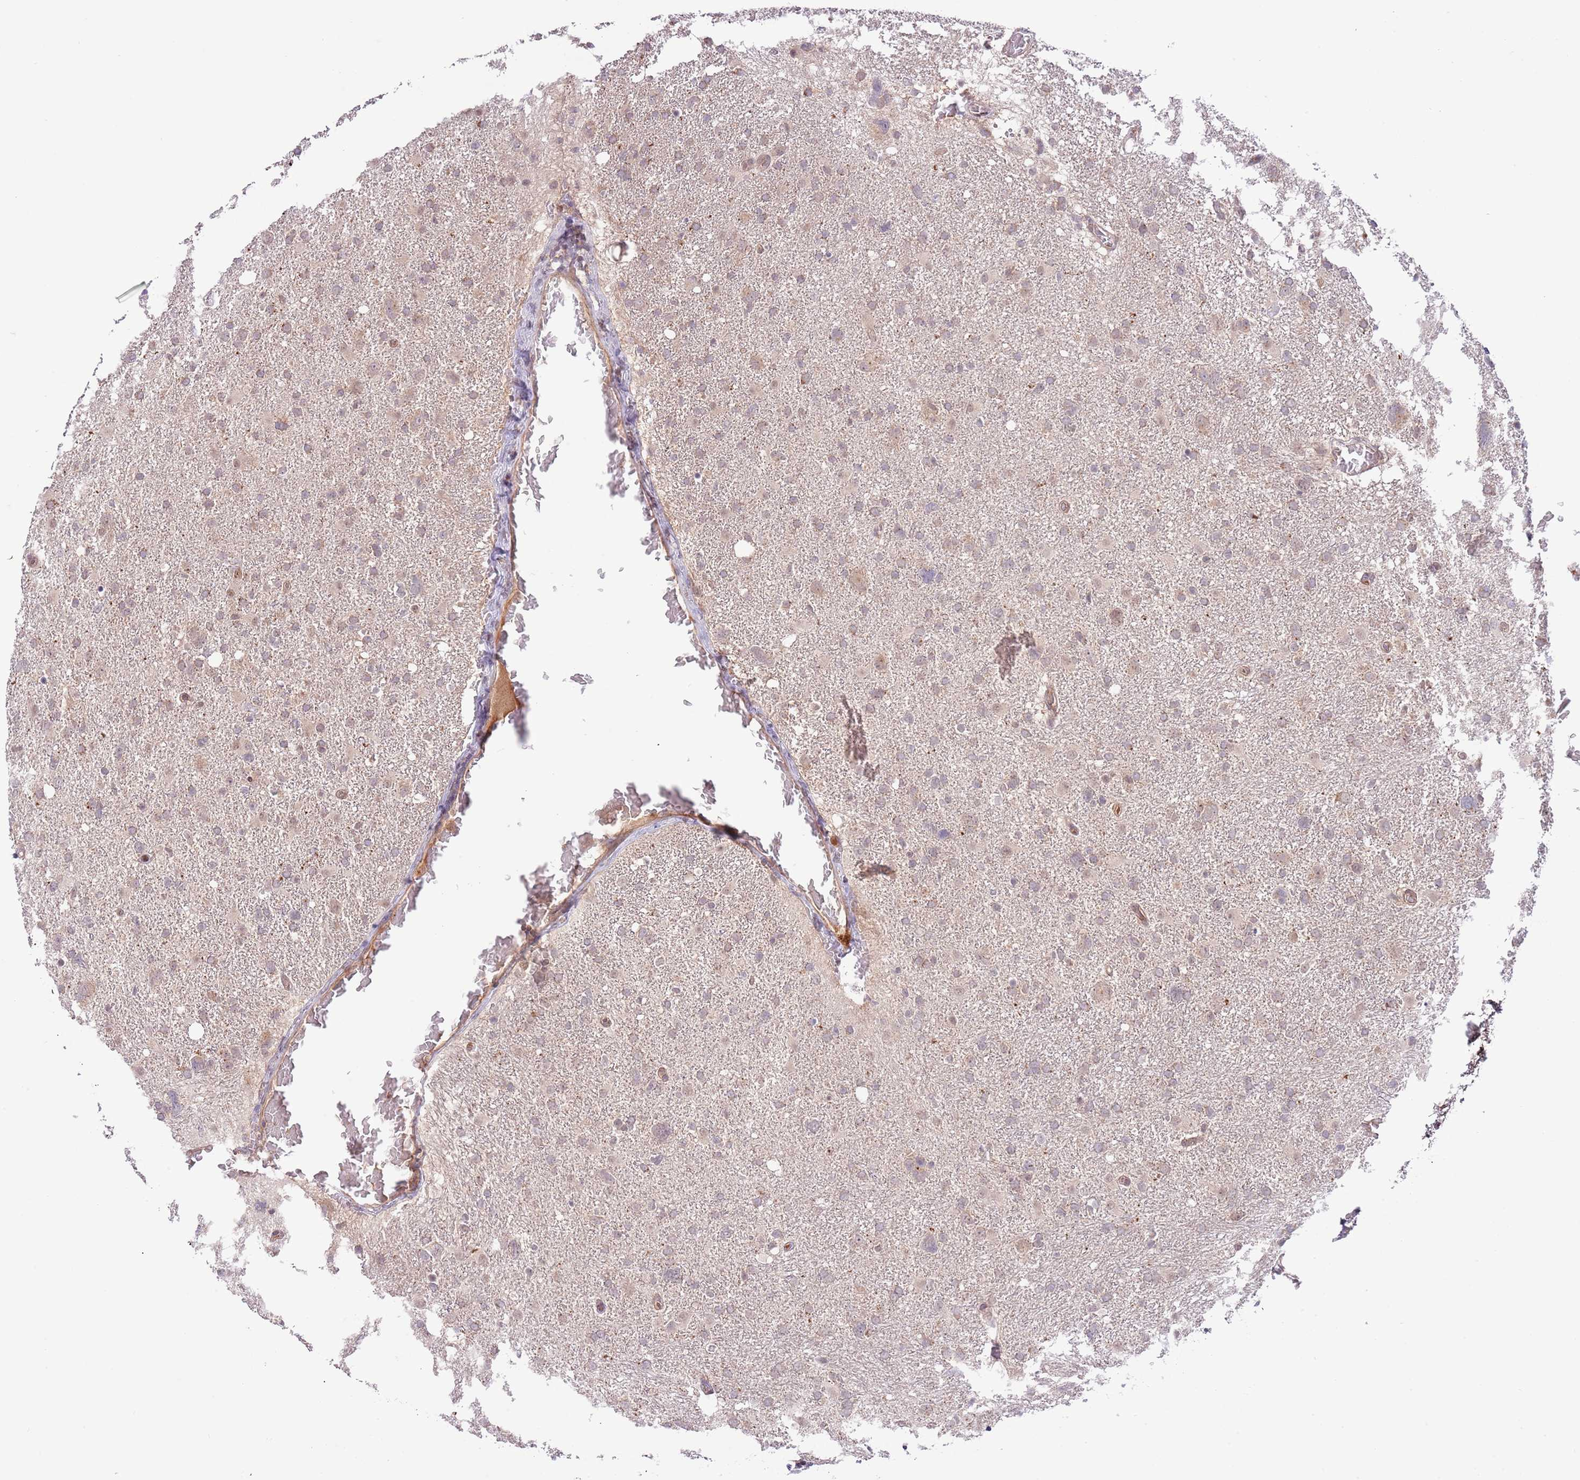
{"staining": {"intensity": "weak", "quantity": "<25%", "location": "cytoplasmic/membranous"}, "tissue": "glioma", "cell_type": "Tumor cells", "image_type": "cancer", "snomed": [{"axis": "morphology", "description": "Glioma, malignant, High grade"}, {"axis": "topography", "description": "Brain"}], "caption": "This is an immunohistochemistry (IHC) micrograph of human glioma. There is no positivity in tumor cells.", "gene": "PRR16", "patient": {"sex": "male", "age": 61}}